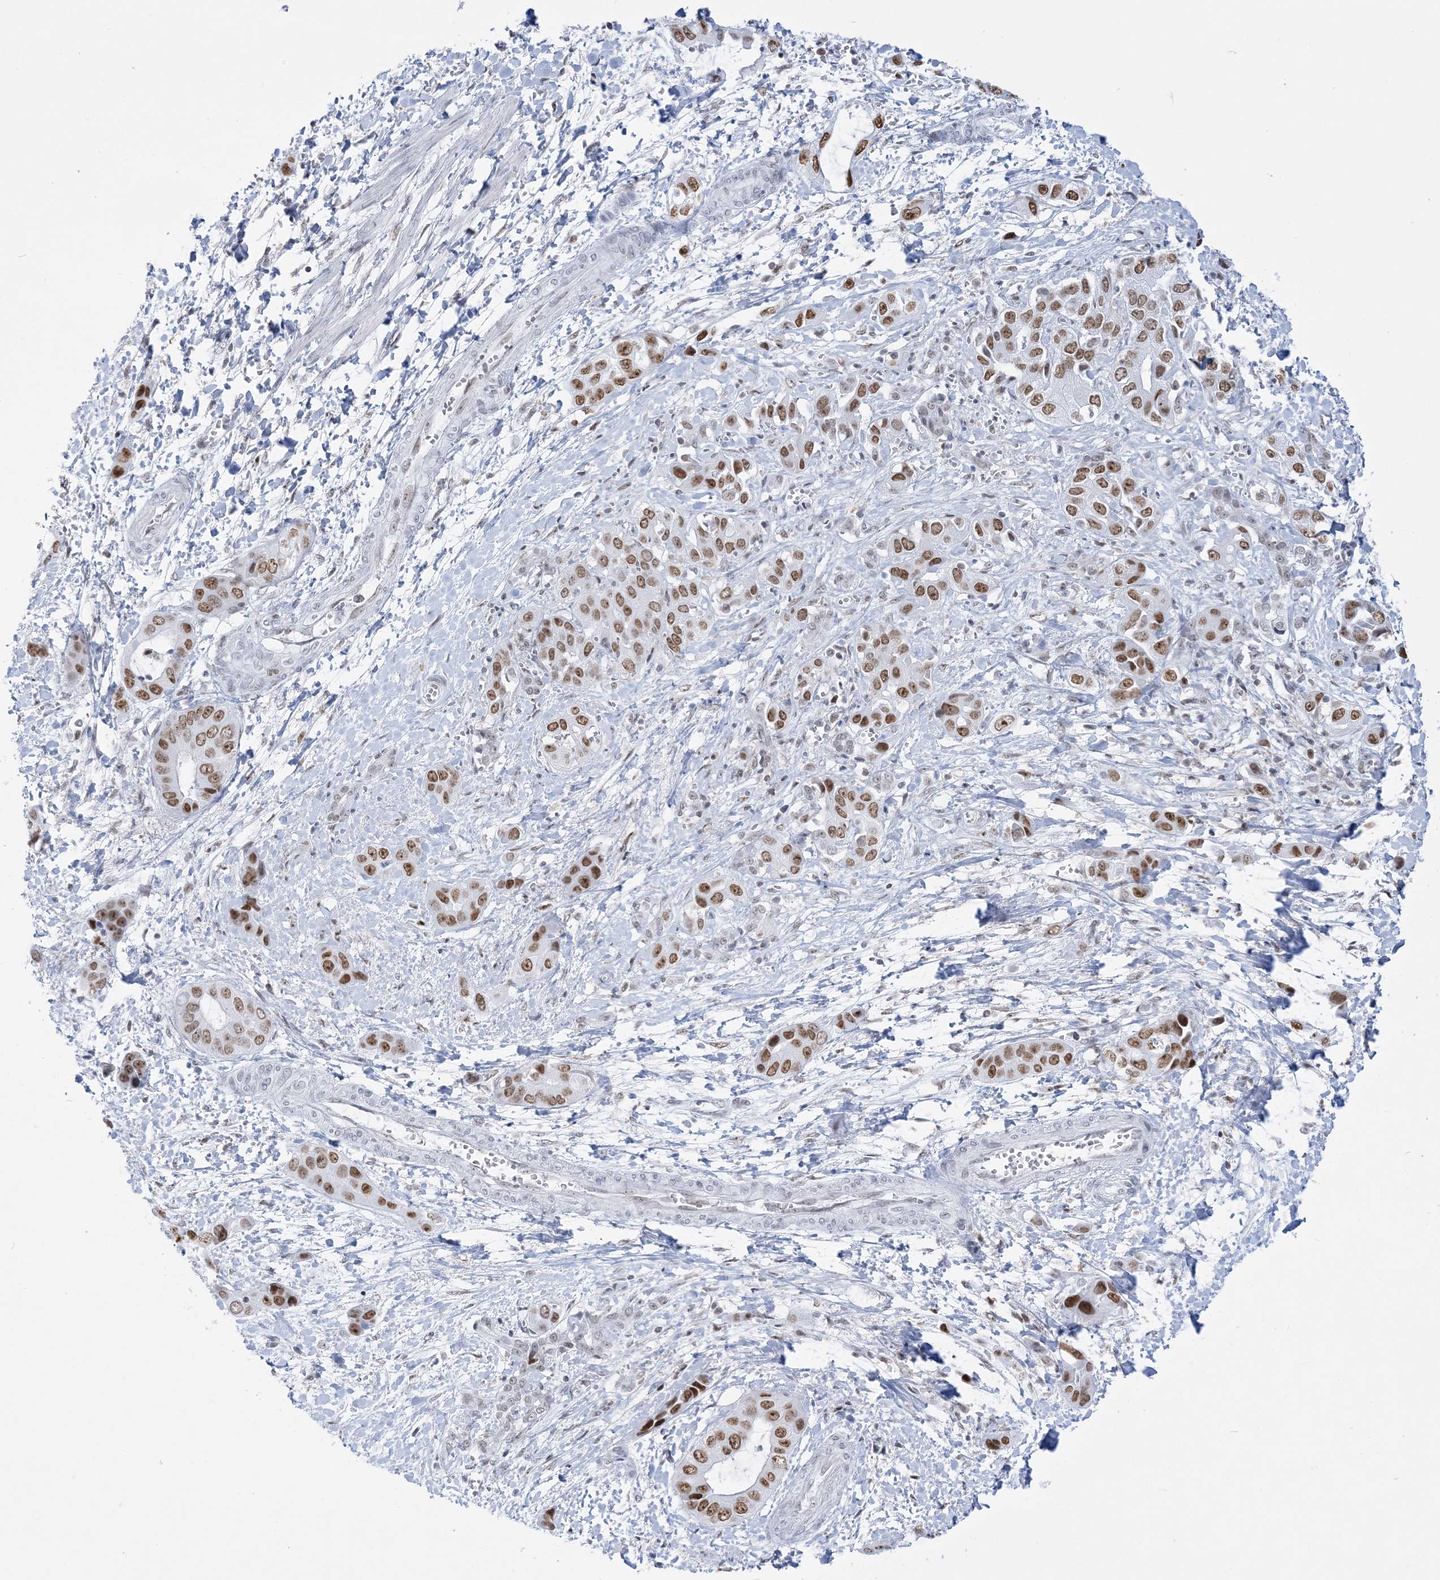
{"staining": {"intensity": "strong", "quantity": ">75%", "location": "nuclear"}, "tissue": "liver cancer", "cell_type": "Tumor cells", "image_type": "cancer", "snomed": [{"axis": "morphology", "description": "Cholangiocarcinoma"}, {"axis": "topography", "description": "Liver"}], "caption": "Liver cancer stained with a brown dye exhibits strong nuclear positive positivity in about >75% of tumor cells.", "gene": "DDX21", "patient": {"sex": "female", "age": 52}}